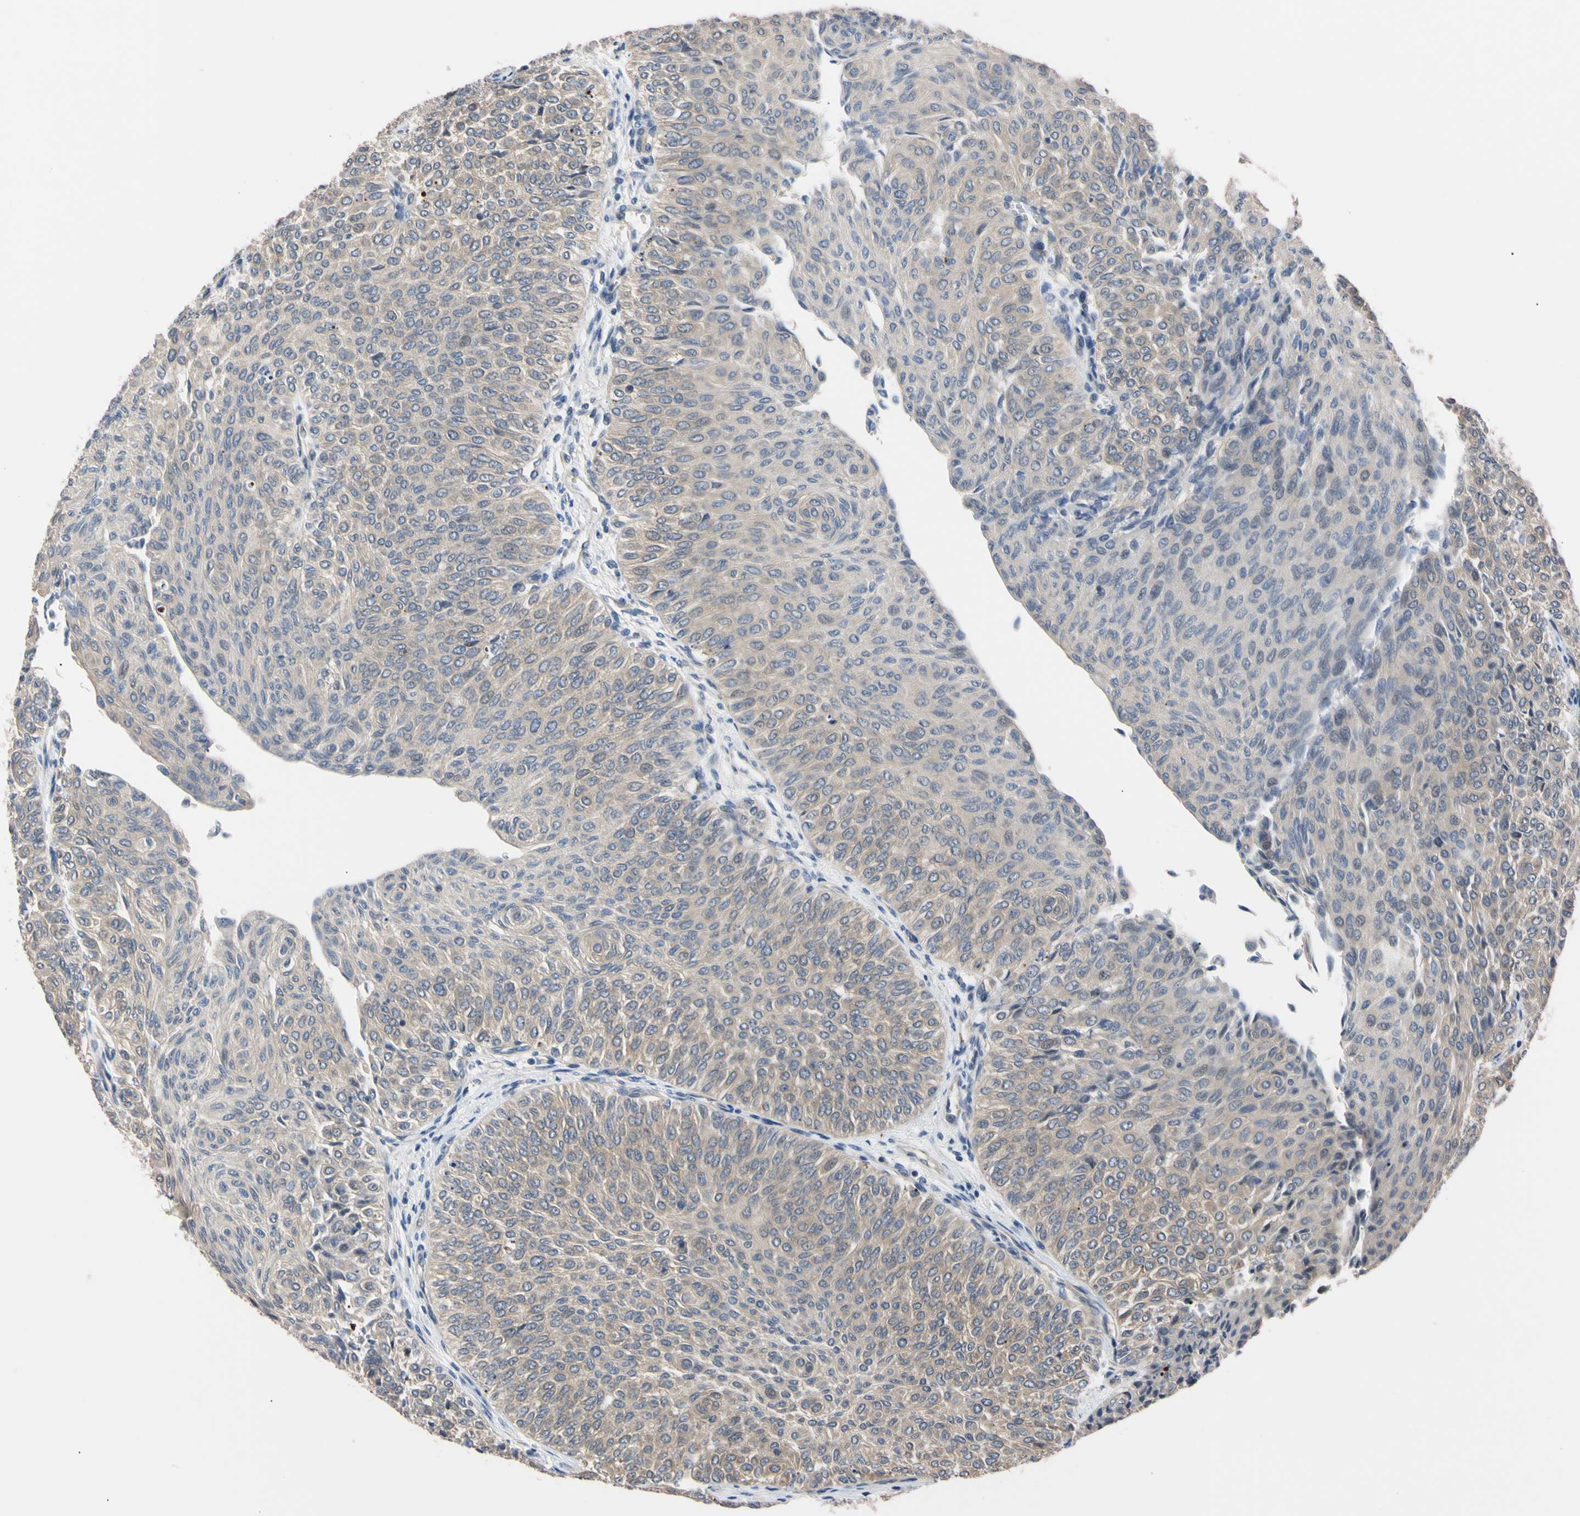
{"staining": {"intensity": "weak", "quantity": ">75%", "location": "cytoplasmic/membranous"}, "tissue": "urothelial cancer", "cell_type": "Tumor cells", "image_type": "cancer", "snomed": [{"axis": "morphology", "description": "Urothelial carcinoma, Low grade"}, {"axis": "topography", "description": "Urinary bladder"}], "caption": "Immunohistochemistry (IHC) histopathology image of neoplastic tissue: human urothelial carcinoma (low-grade) stained using immunohistochemistry (IHC) exhibits low levels of weak protein expression localized specifically in the cytoplasmic/membranous of tumor cells, appearing as a cytoplasmic/membranous brown color.", "gene": "RARS1", "patient": {"sex": "male", "age": 78}}